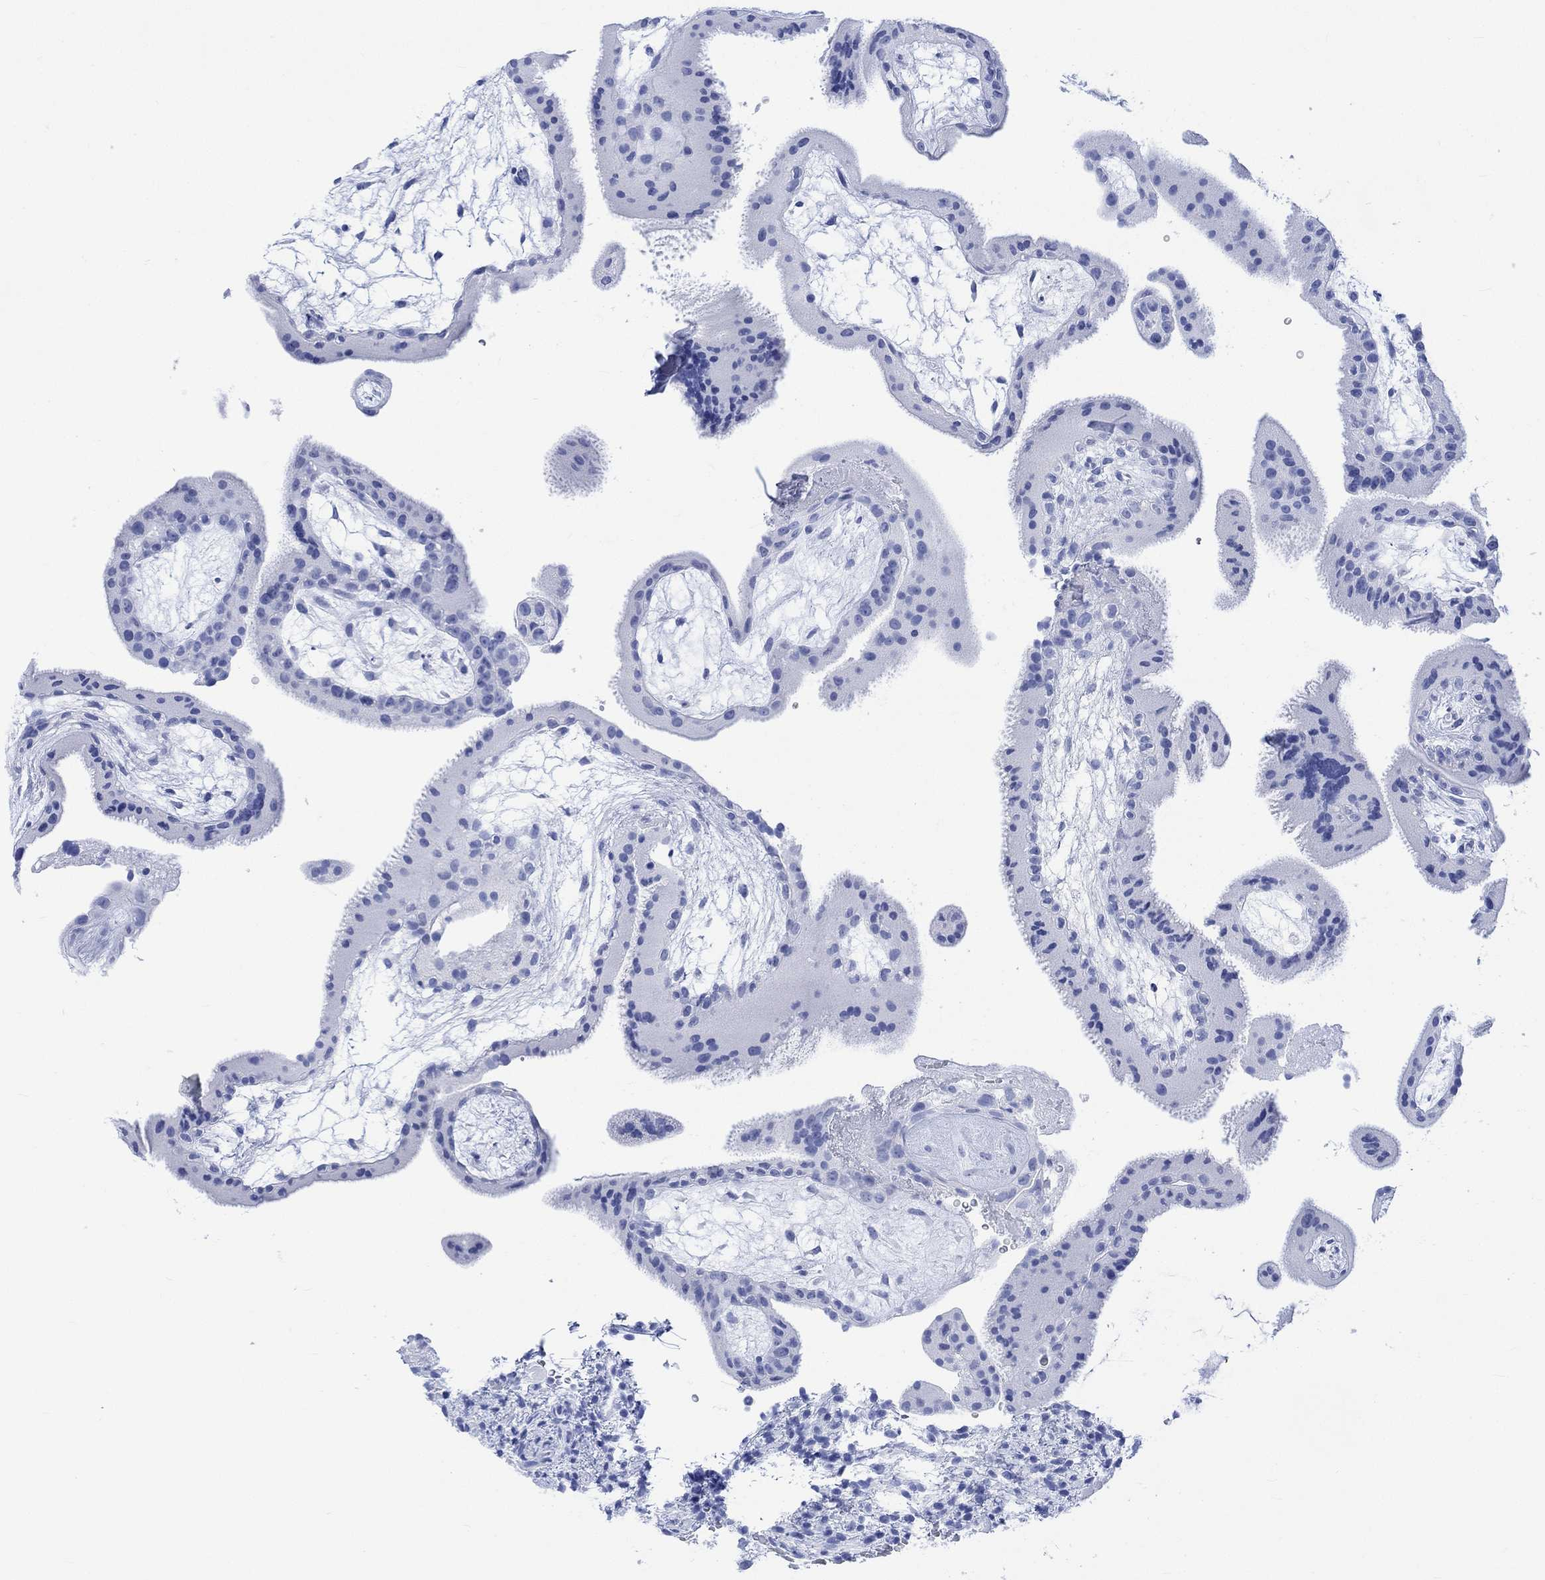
{"staining": {"intensity": "negative", "quantity": "none", "location": "none"}, "tissue": "placenta", "cell_type": "Decidual cells", "image_type": "normal", "snomed": [{"axis": "morphology", "description": "Normal tissue, NOS"}, {"axis": "topography", "description": "Placenta"}], "caption": "High magnification brightfield microscopy of unremarkable placenta stained with DAB (3,3'-diaminobenzidine) (brown) and counterstained with hematoxylin (blue): decidual cells show no significant expression. (Stains: DAB (3,3'-diaminobenzidine) immunohistochemistry (IHC) with hematoxylin counter stain, Microscopy: brightfield microscopy at high magnification).", "gene": "CELF4", "patient": {"sex": "female", "age": 19}}